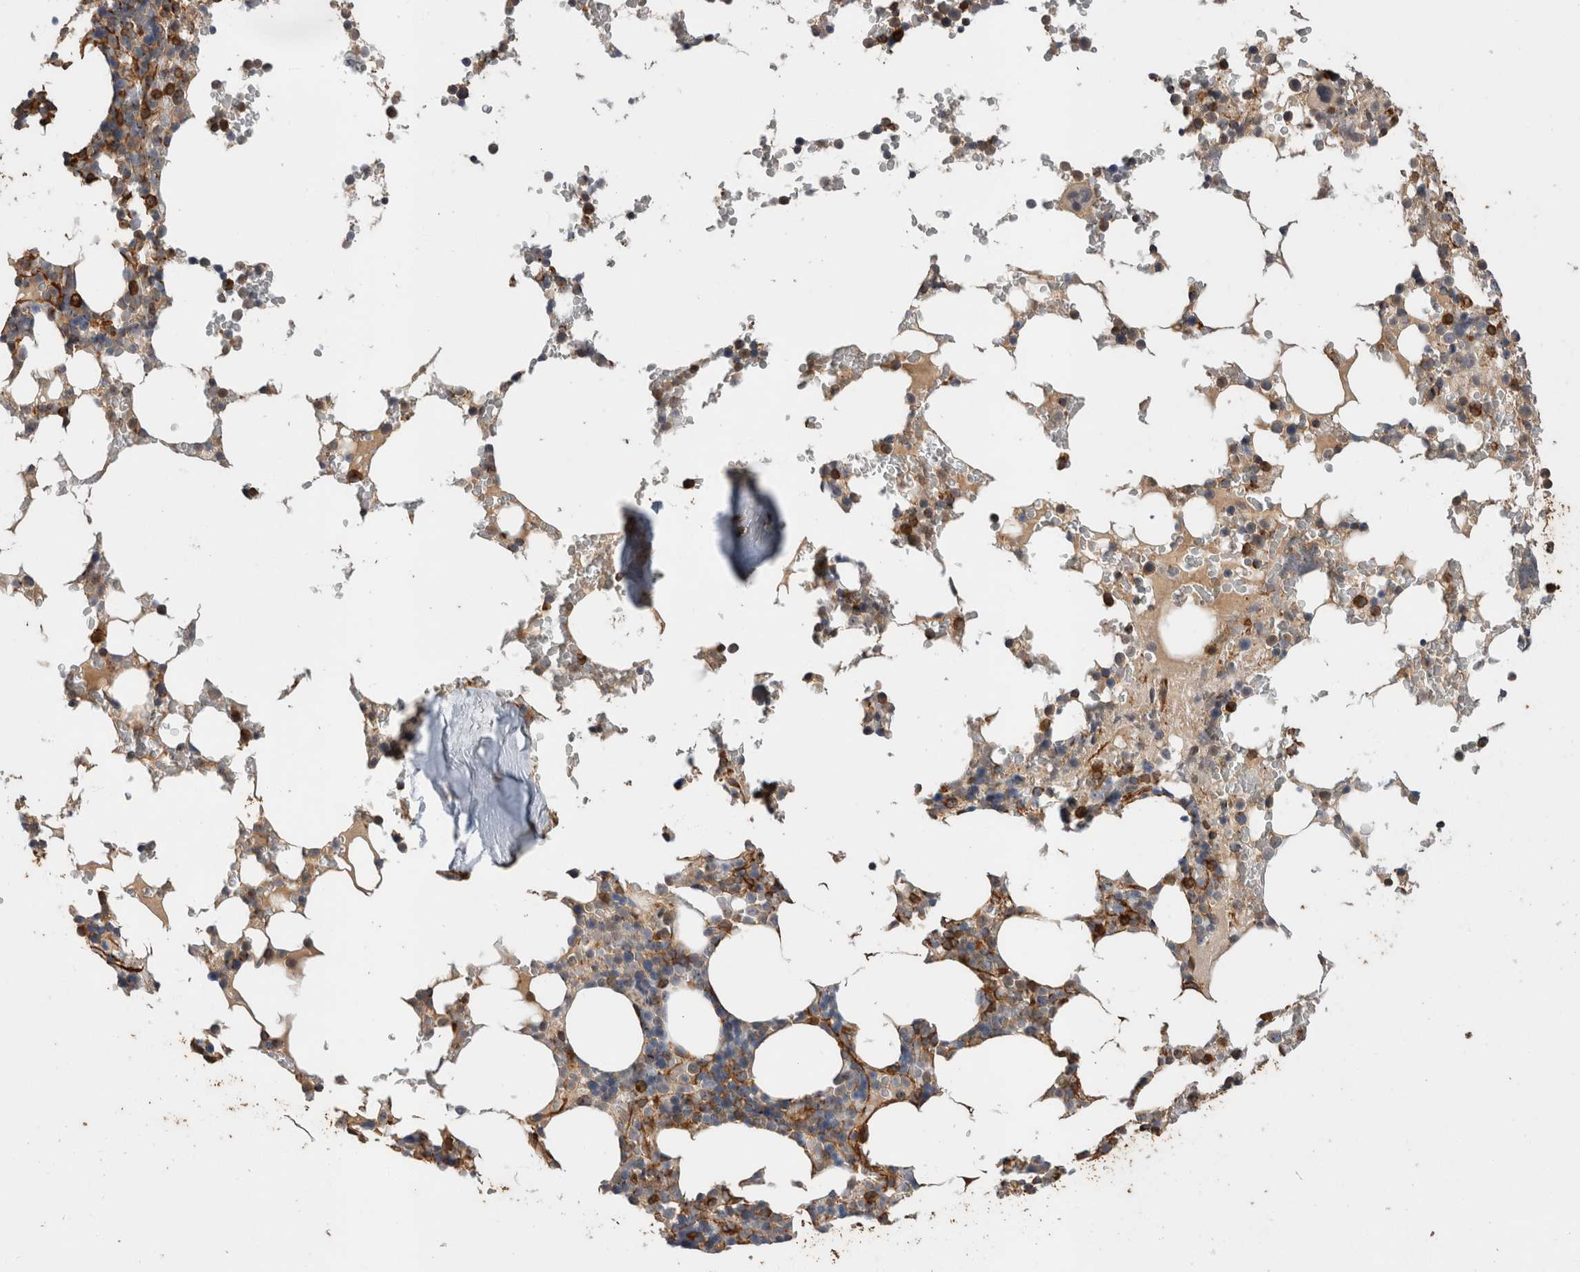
{"staining": {"intensity": "strong", "quantity": "25%-75%", "location": "cytoplasmic/membranous"}, "tissue": "bone marrow", "cell_type": "Hematopoietic cells", "image_type": "normal", "snomed": [{"axis": "morphology", "description": "Normal tissue, NOS"}, {"axis": "topography", "description": "Bone marrow"}], "caption": "DAB (3,3'-diaminobenzidine) immunohistochemical staining of benign human bone marrow demonstrates strong cytoplasmic/membranous protein expression in approximately 25%-75% of hematopoietic cells. Nuclei are stained in blue.", "gene": "ZNF397", "patient": {"sex": "male", "age": 58}}